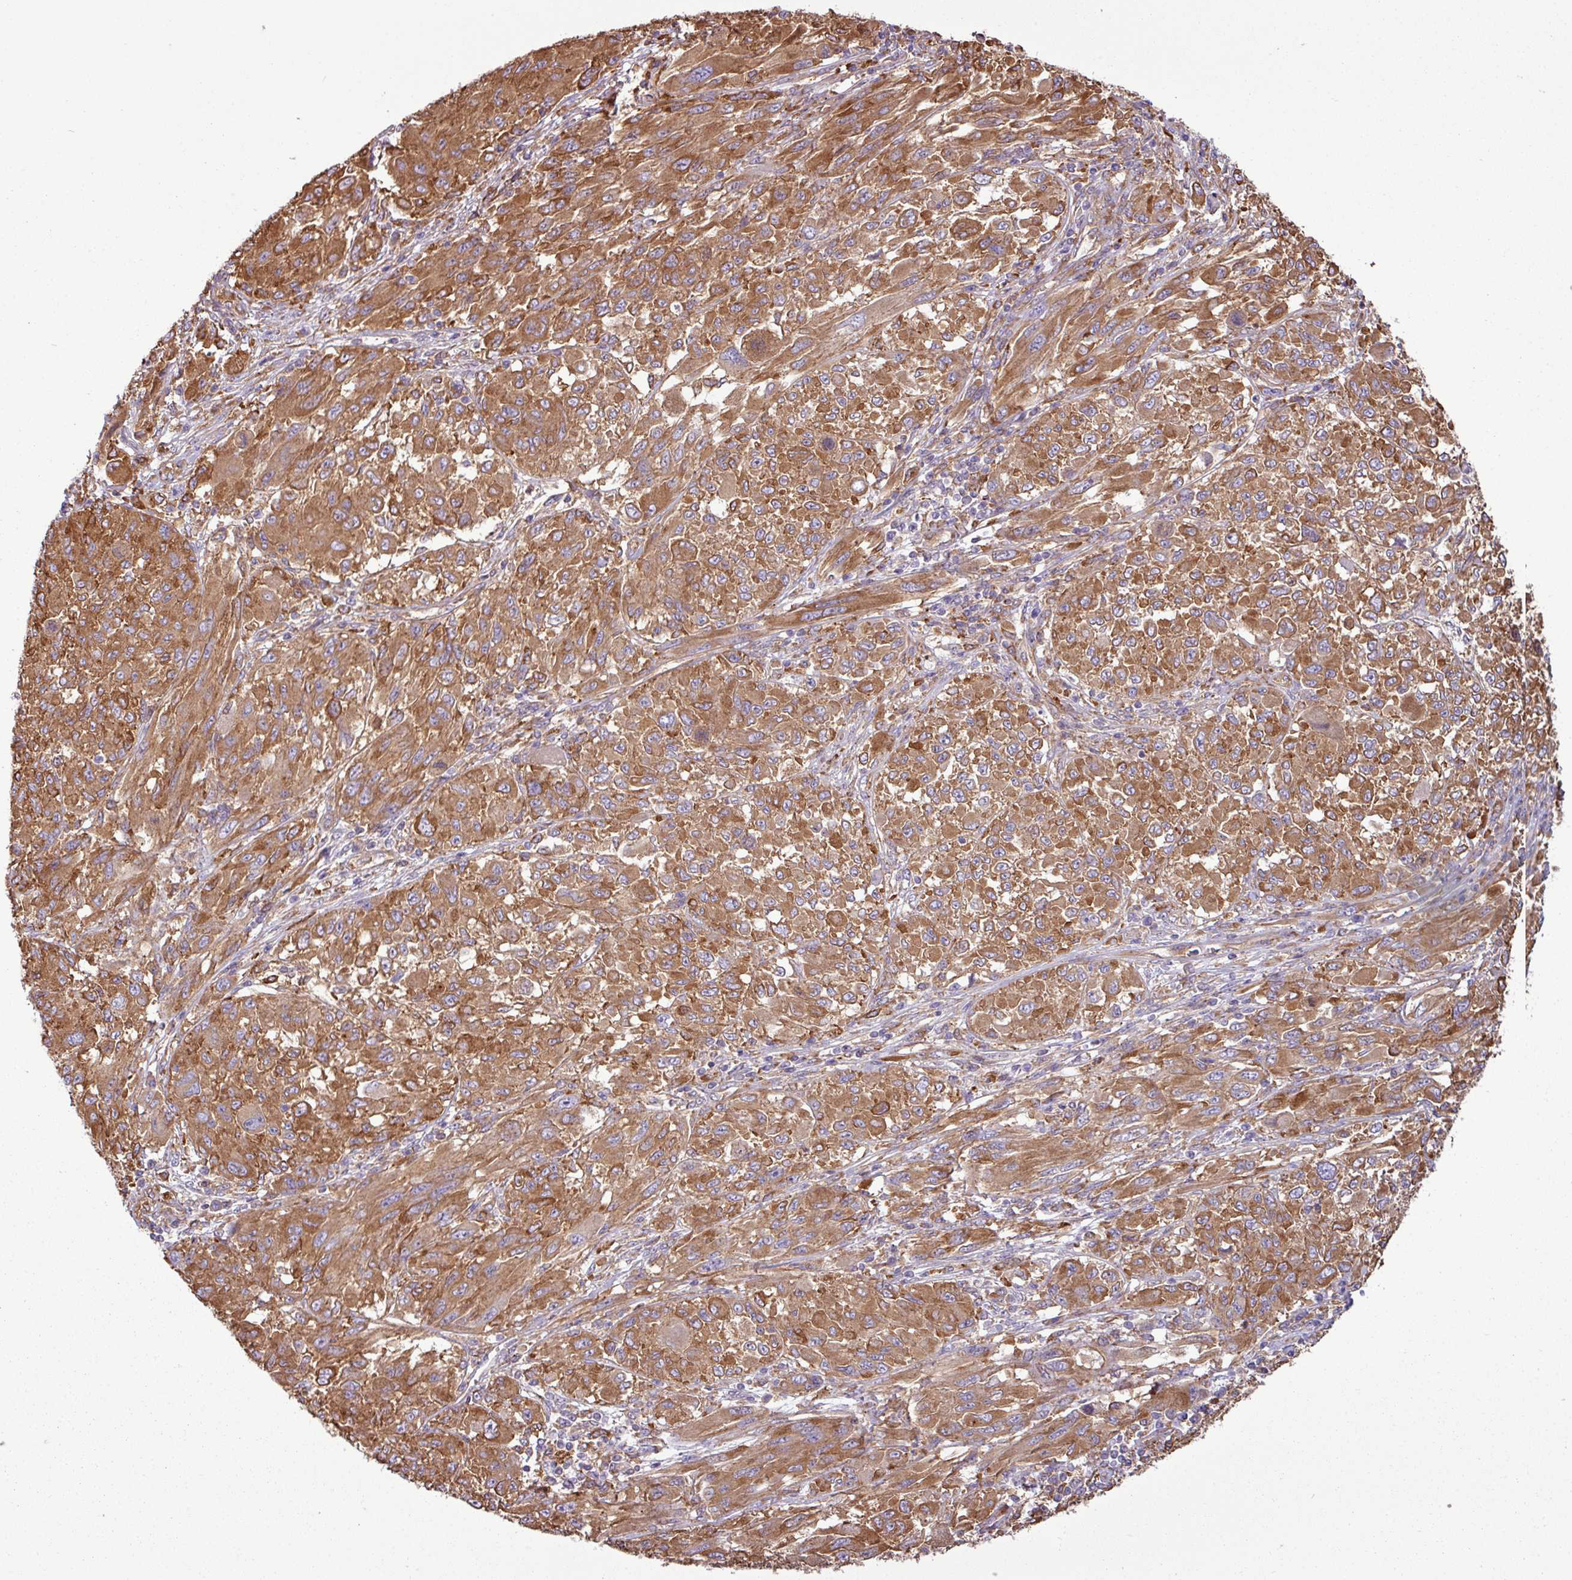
{"staining": {"intensity": "moderate", "quantity": ">75%", "location": "cytoplasmic/membranous"}, "tissue": "melanoma", "cell_type": "Tumor cells", "image_type": "cancer", "snomed": [{"axis": "morphology", "description": "Malignant melanoma, NOS"}, {"axis": "topography", "description": "Skin"}], "caption": "Melanoma was stained to show a protein in brown. There is medium levels of moderate cytoplasmic/membranous positivity in about >75% of tumor cells.", "gene": "PACSIN2", "patient": {"sex": "female", "age": 91}}